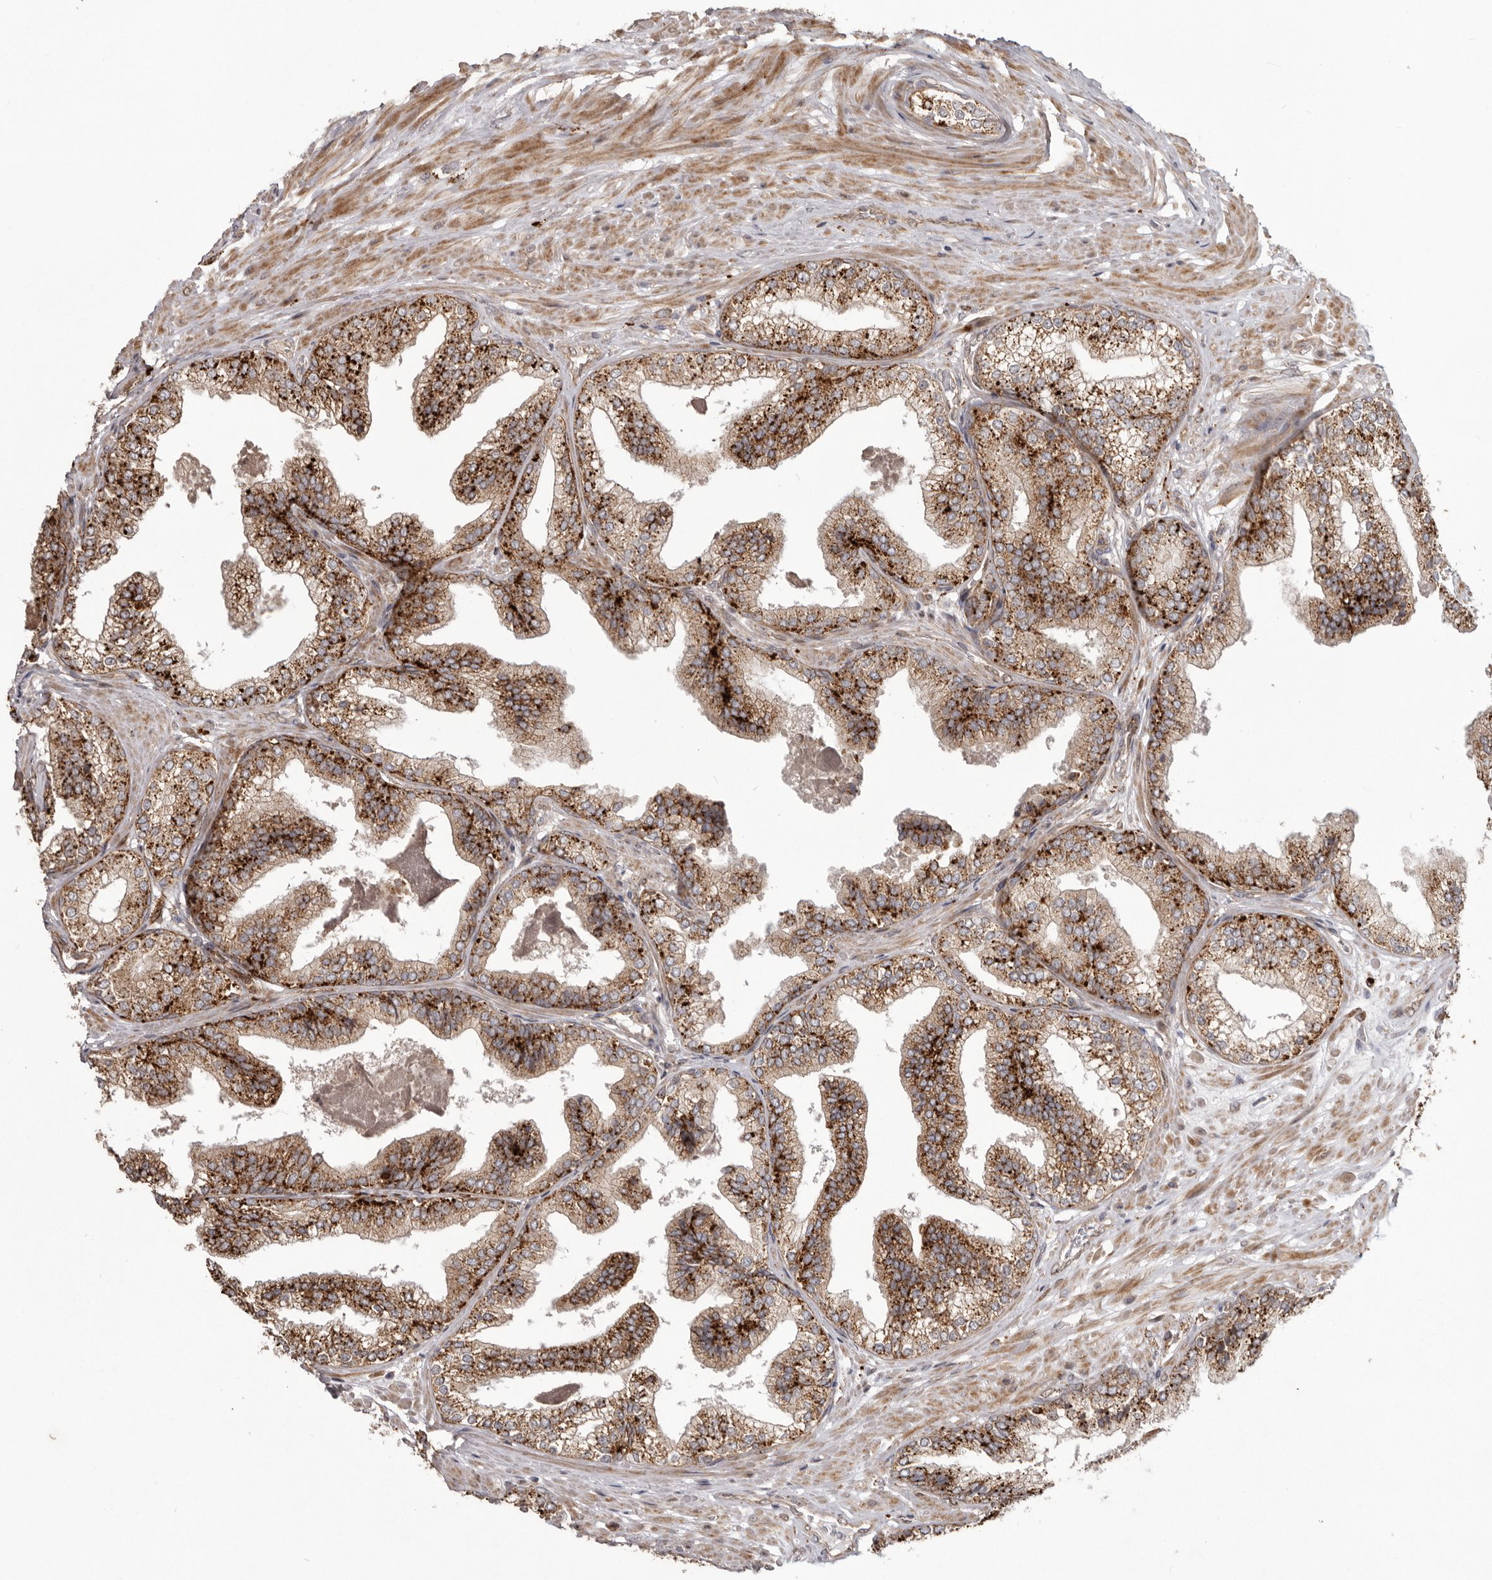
{"staining": {"intensity": "strong", "quantity": ">75%", "location": "cytoplasmic/membranous"}, "tissue": "prostate cancer", "cell_type": "Tumor cells", "image_type": "cancer", "snomed": [{"axis": "morphology", "description": "Adenocarcinoma, Low grade"}, {"axis": "topography", "description": "Prostate"}], "caption": "Protein expression analysis of human prostate cancer (adenocarcinoma (low-grade)) reveals strong cytoplasmic/membranous staining in approximately >75% of tumor cells.", "gene": "NUP43", "patient": {"sex": "male", "age": 71}}